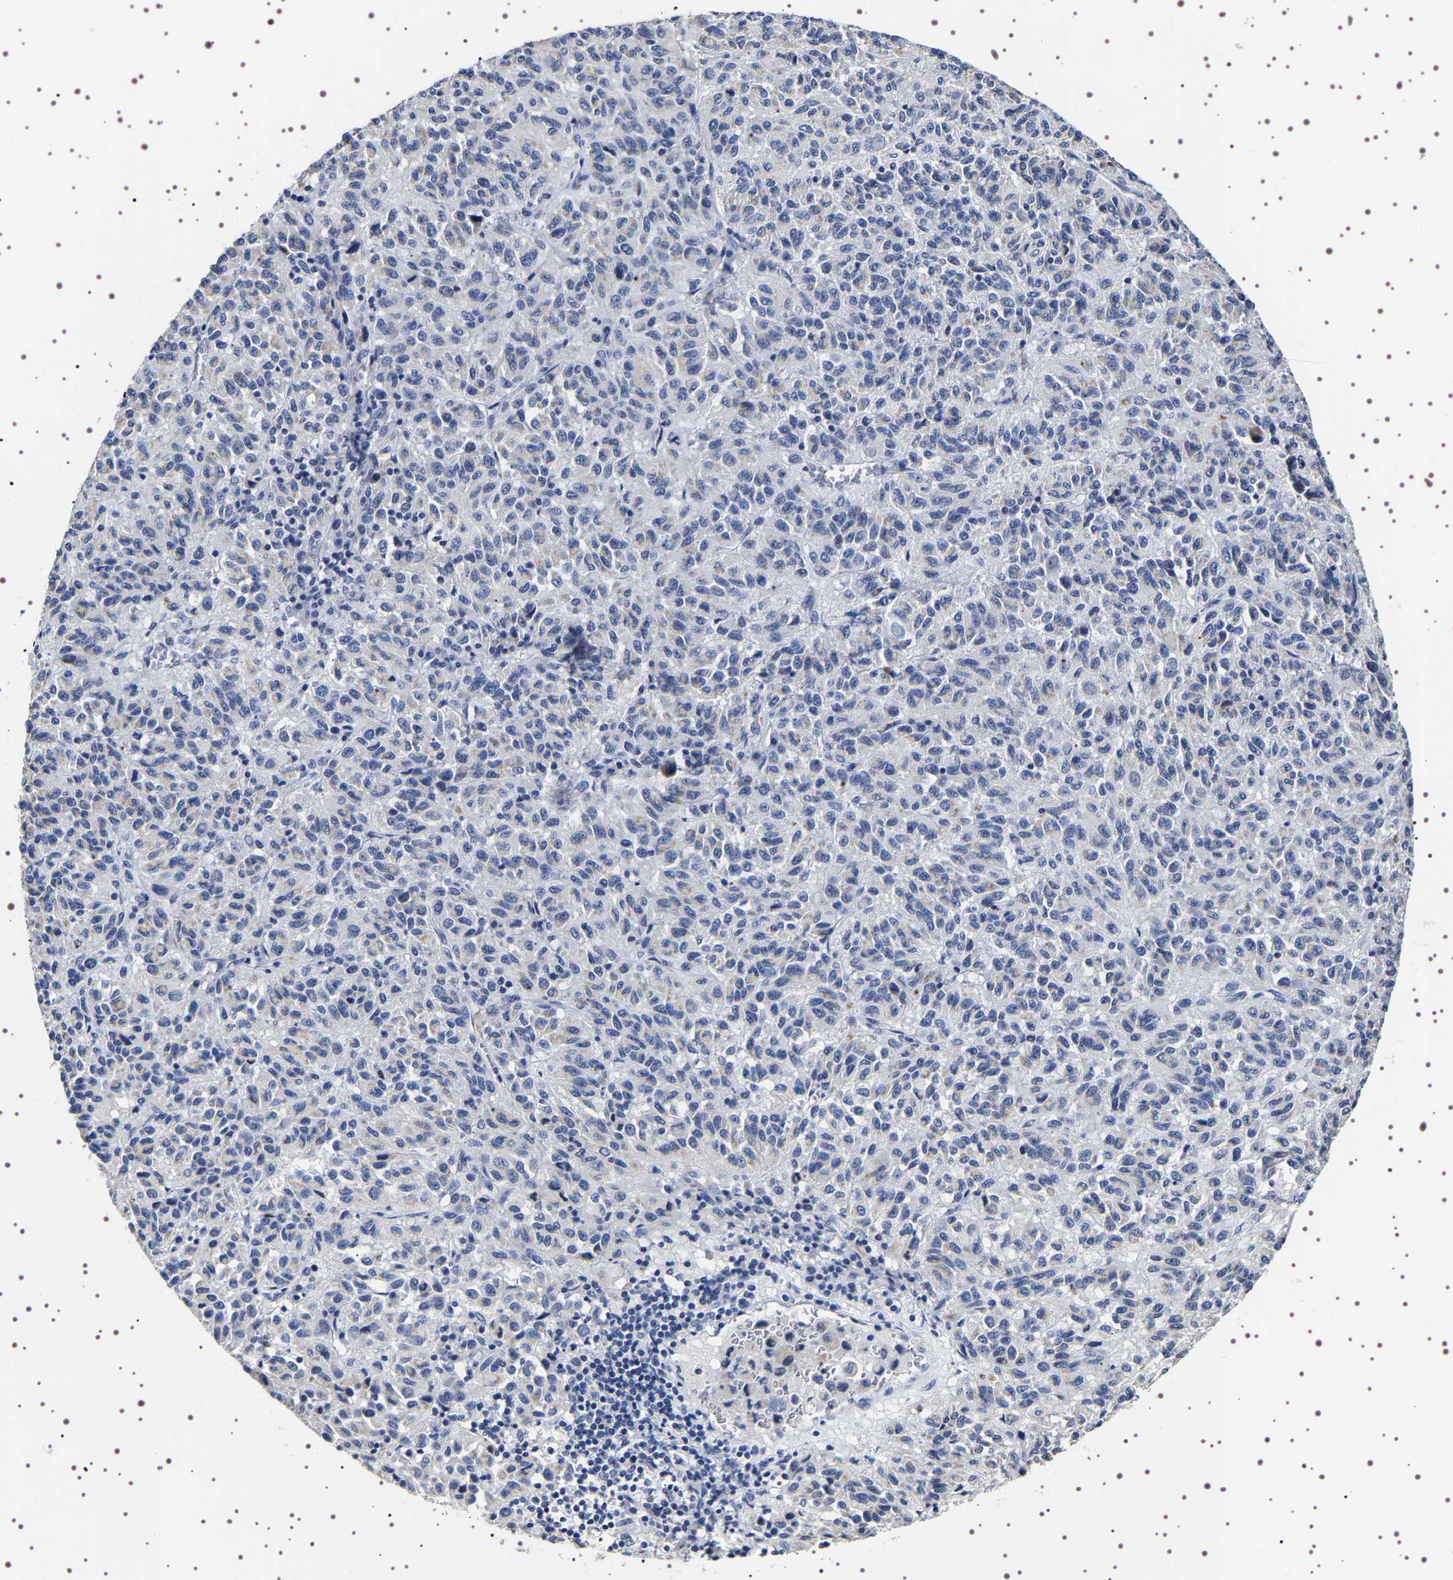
{"staining": {"intensity": "negative", "quantity": "none", "location": "none"}, "tissue": "melanoma", "cell_type": "Tumor cells", "image_type": "cancer", "snomed": [{"axis": "morphology", "description": "Malignant melanoma, Metastatic site"}, {"axis": "topography", "description": "Lung"}], "caption": "Tumor cells are negative for protein expression in human malignant melanoma (metastatic site).", "gene": "UBQLN3", "patient": {"sex": "male", "age": 64}}